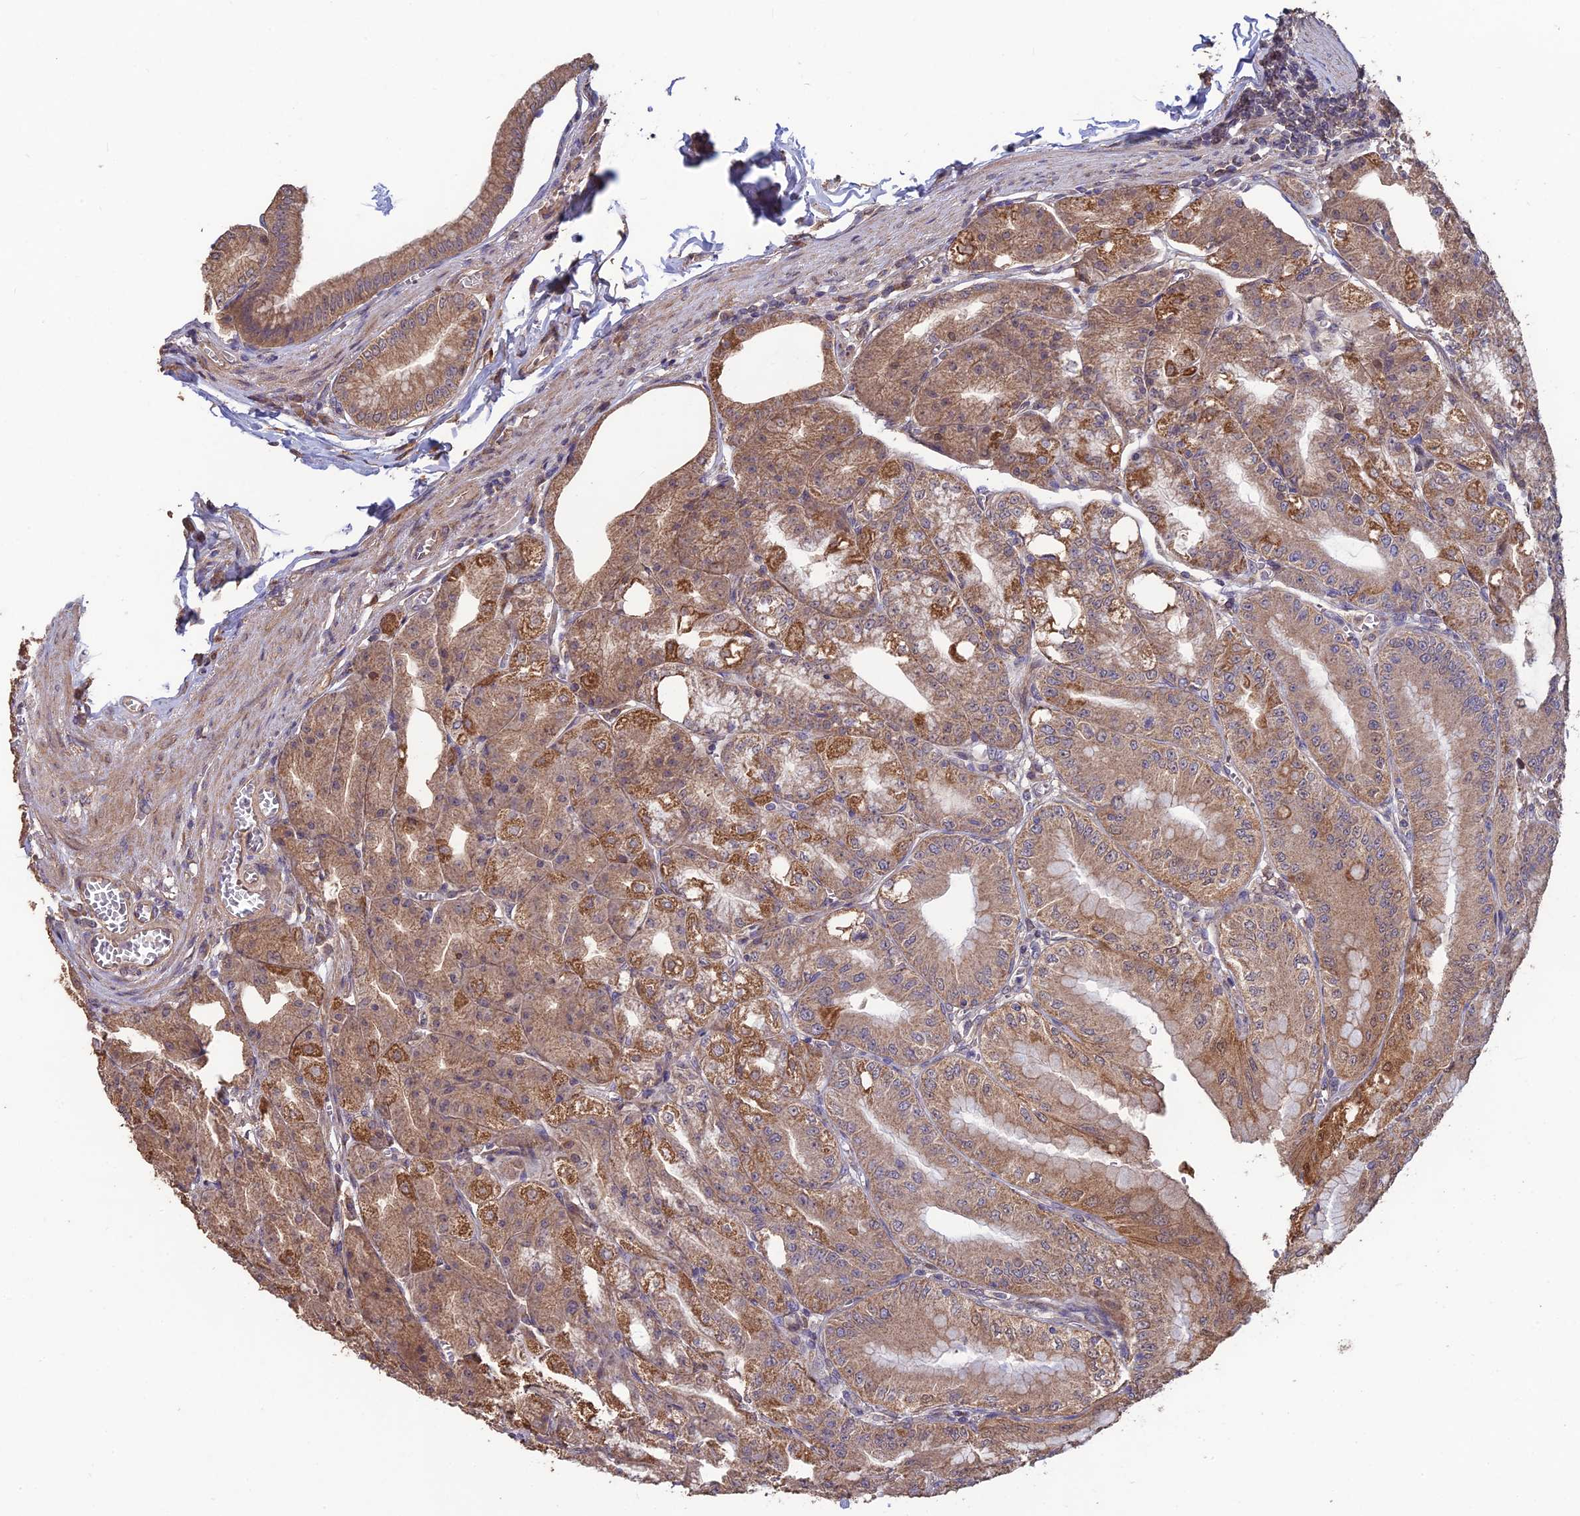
{"staining": {"intensity": "moderate", "quantity": ">75%", "location": "cytoplasmic/membranous"}, "tissue": "stomach", "cell_type": "Glandular cells", "image_type": "normal", "snomed": [{"axis": "morphology", "description": "Normal tissue, NOS"}, {"axis": "topography", "description": "Stomach, upper"}, {"axis": "topography", "description": "Stomach, lower"}], "caption": "Protein expression analysis of unremarkable human stomach reveals moderate cytoplasmic/membranous positivity in approximately >75% of glandular cells. The staining is performed using DAB (3,3'-diaminobenzidine) brown chromogen to label protein expression. The nuclei are counter-stained blue using hematoxylin.", "gene": "SHISA5", "patient": {"sex": "male", "age": 71}}